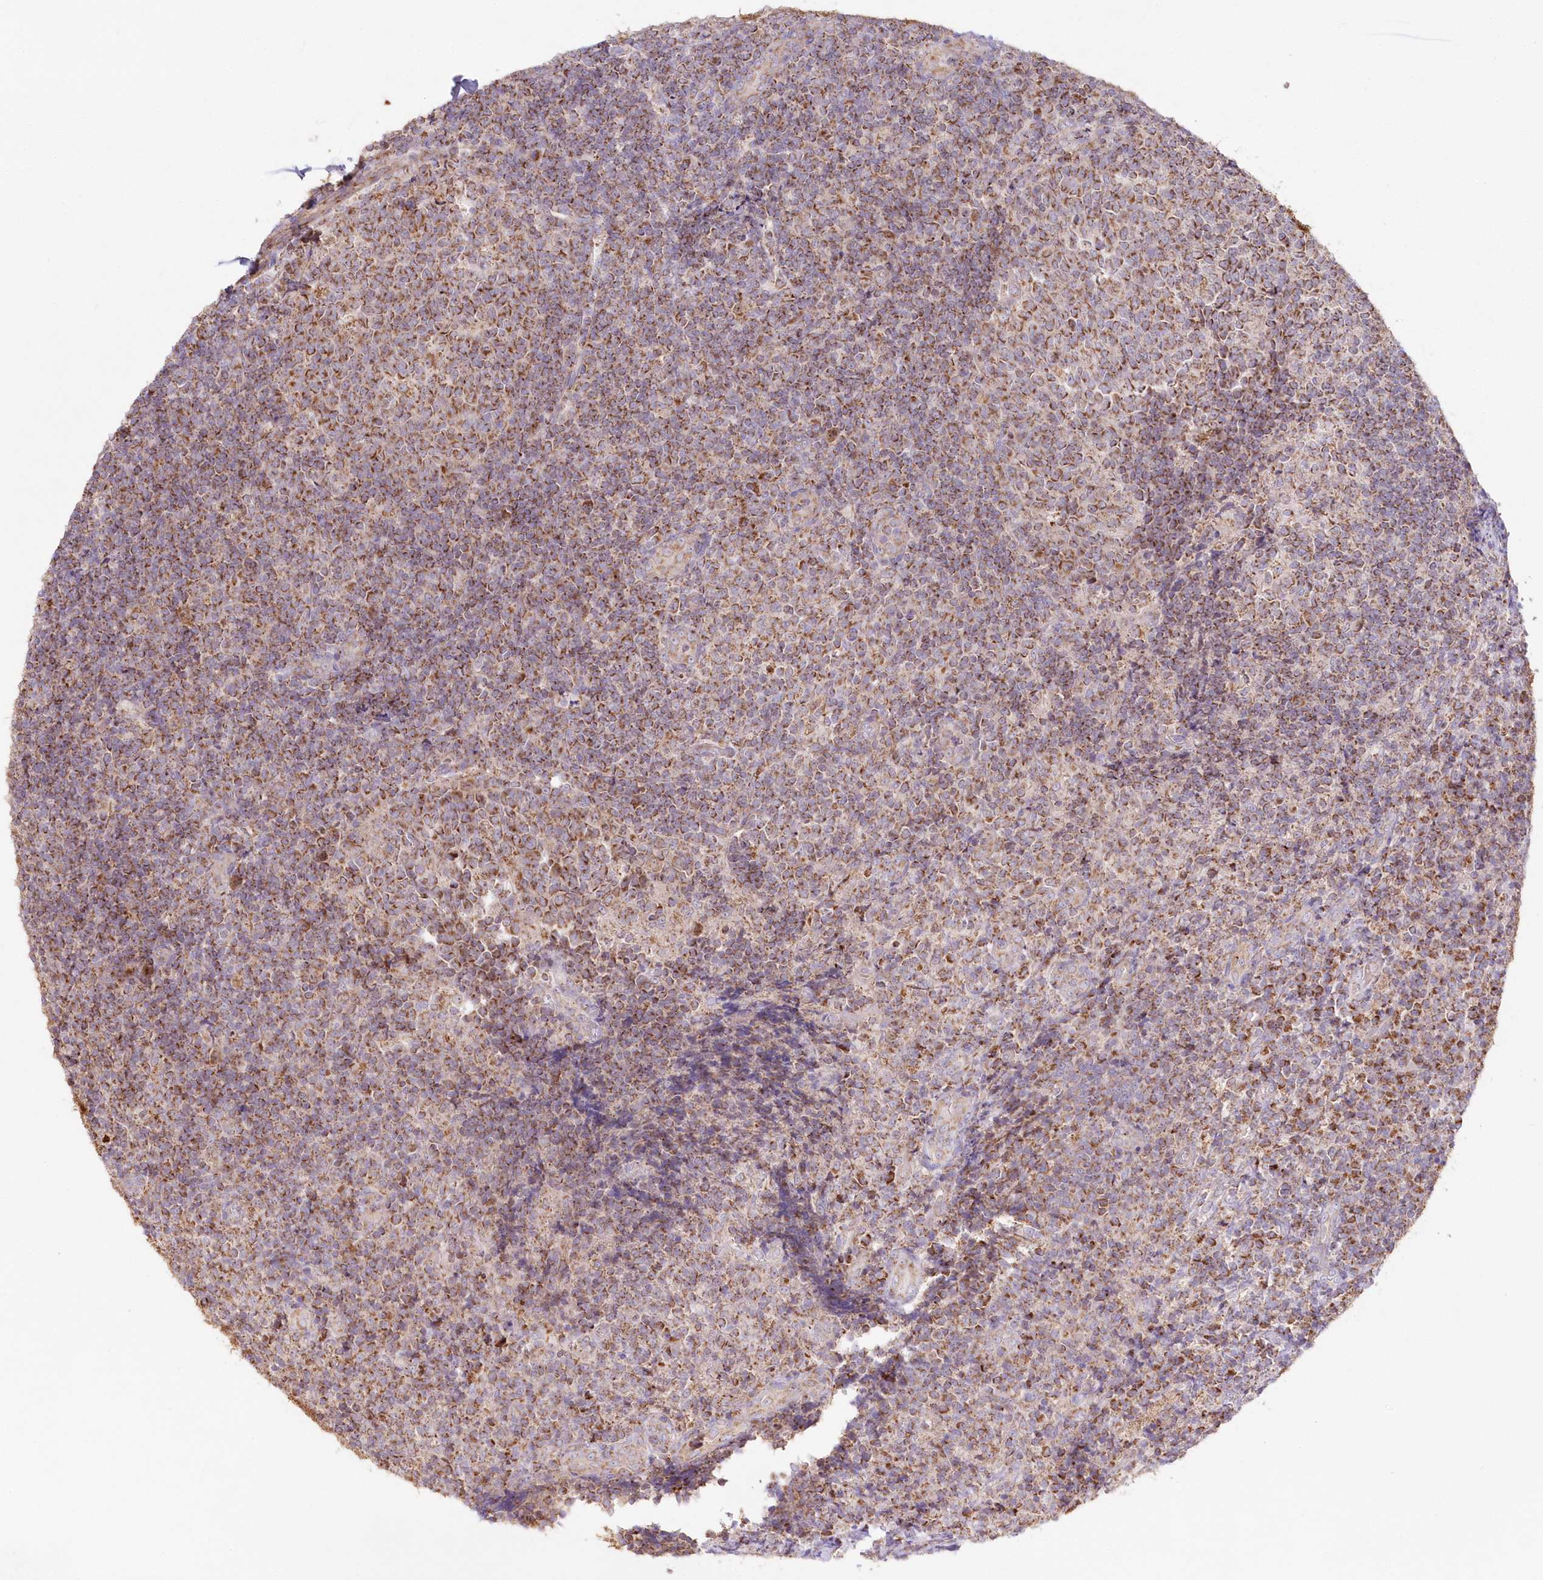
{"staining": {"intensity": "moderate", "quantity": ">75%", "location": "cytoplasmic/membranous"}, "tissue": "tonsil", "cell_type": "Germinal center cells", "image_type": "normal", "snomed": [{"axis": "morphology", "description": "Normal tissue, NOS"}, {"axis": "topography", "description": "Tonsil"}], "caption": "Immunohistochemistry photomicrograph of unremarkable tonsil: tonsil stained using immunohistochemistry reveals medium levels of moderate protein expression localized specifically in the cytoplasmic/membranous of germinal center cells, appearing as a cytoplasmic/membranous brown color.", "gene": "DNA2", "patient": {"sex": "female", "age": 19}}